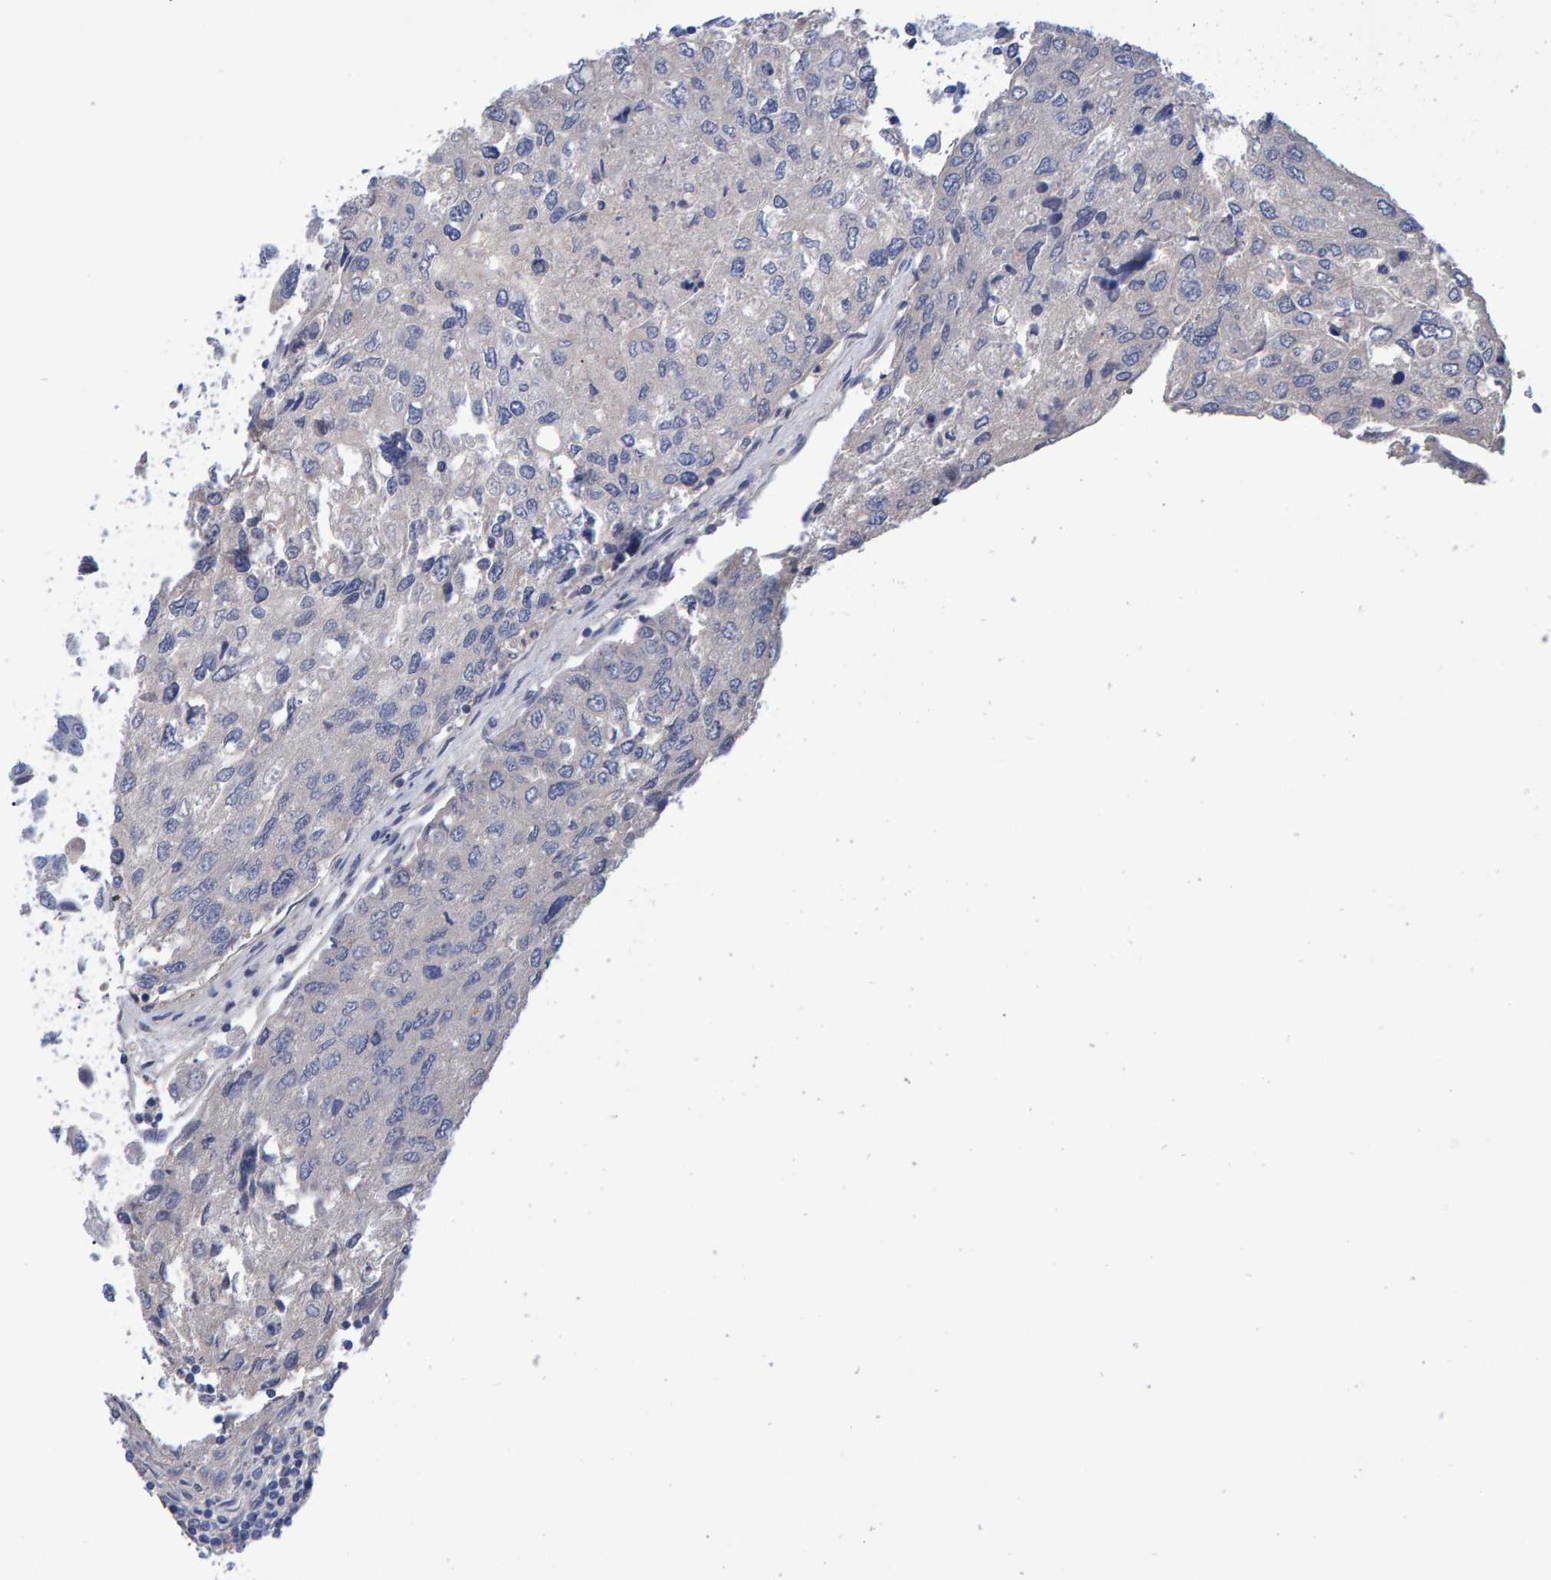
{"staining": {"intensity": "negative", "quantity": "none", "location": "none"}, "tissue": "urothelial cancer", "cell_type": "Tumor cells", "image_type": "cancer", "snomed": [{"axis": "morphology", "description": "Urothelial carcinoma, High grade"}, {"axis": "topography", "description": "Lymph node"}, {"axis": "topography", "description": "Urinary bladder"}], "caption": "Immunohistochemistry of human urothelial carcinoma (high-grade) reveals no staining in tumor cells.", "gene": "EFR3A", "patient": {"sex": "male", "age": 51}}